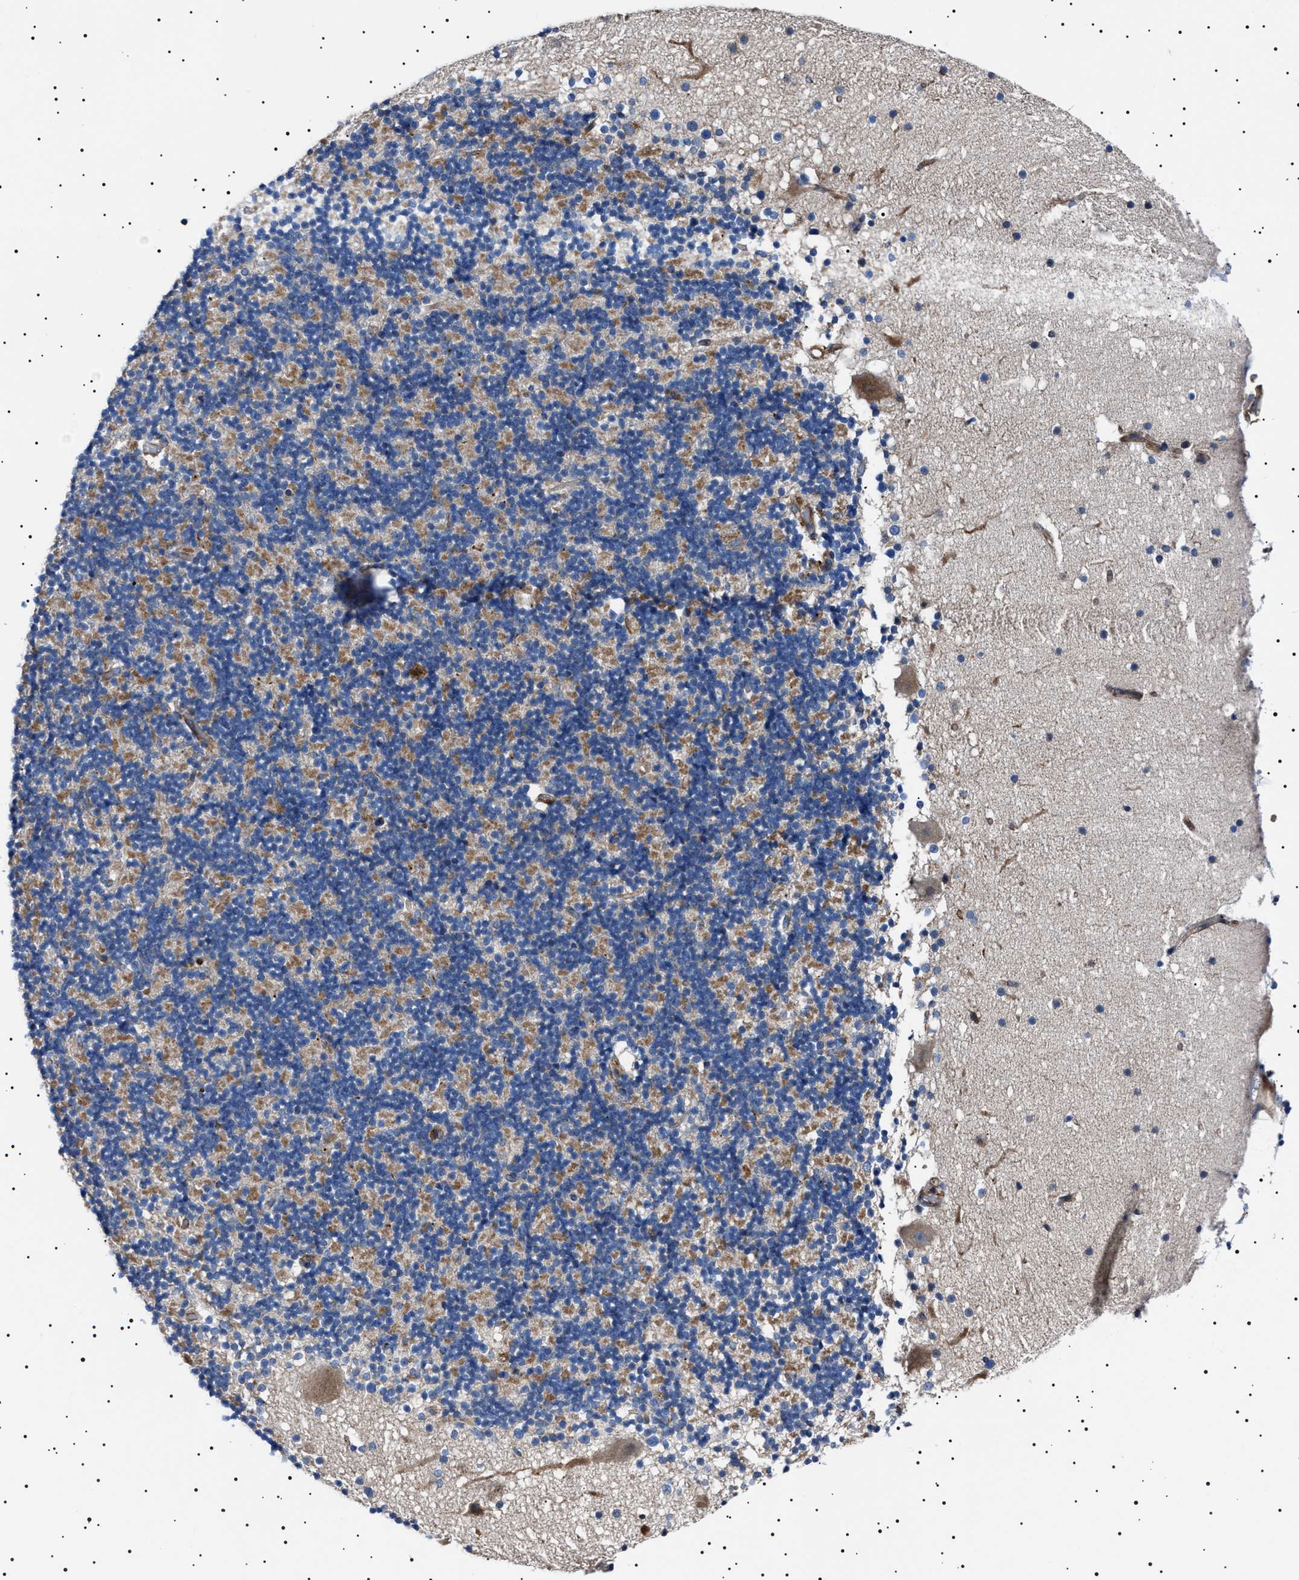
{"staining": {"intensity": "moderate", "quantity": "25%-75%", "location": "cytoplasmic/membranous"}, "tissue": "cerebellum", "cell_type": "Cells in granular layer", "image_type": "normal", "snomed": [{"axis": "morphology", "description": "Normal tissue, NOS"}, {"axis": "topography", "description": "Cerebellum"}], "caption": "The immunohistochemical stain shows moderate cytoplasmic/membranous expression in cells in granular layer of normal cerebellum. (DAB (3,3'-diaminobenzidine) = brown stain, brightfield microscopy at high magnification).", "gene": "NEU1", "patient": {"sex": "male", "age": 57}}